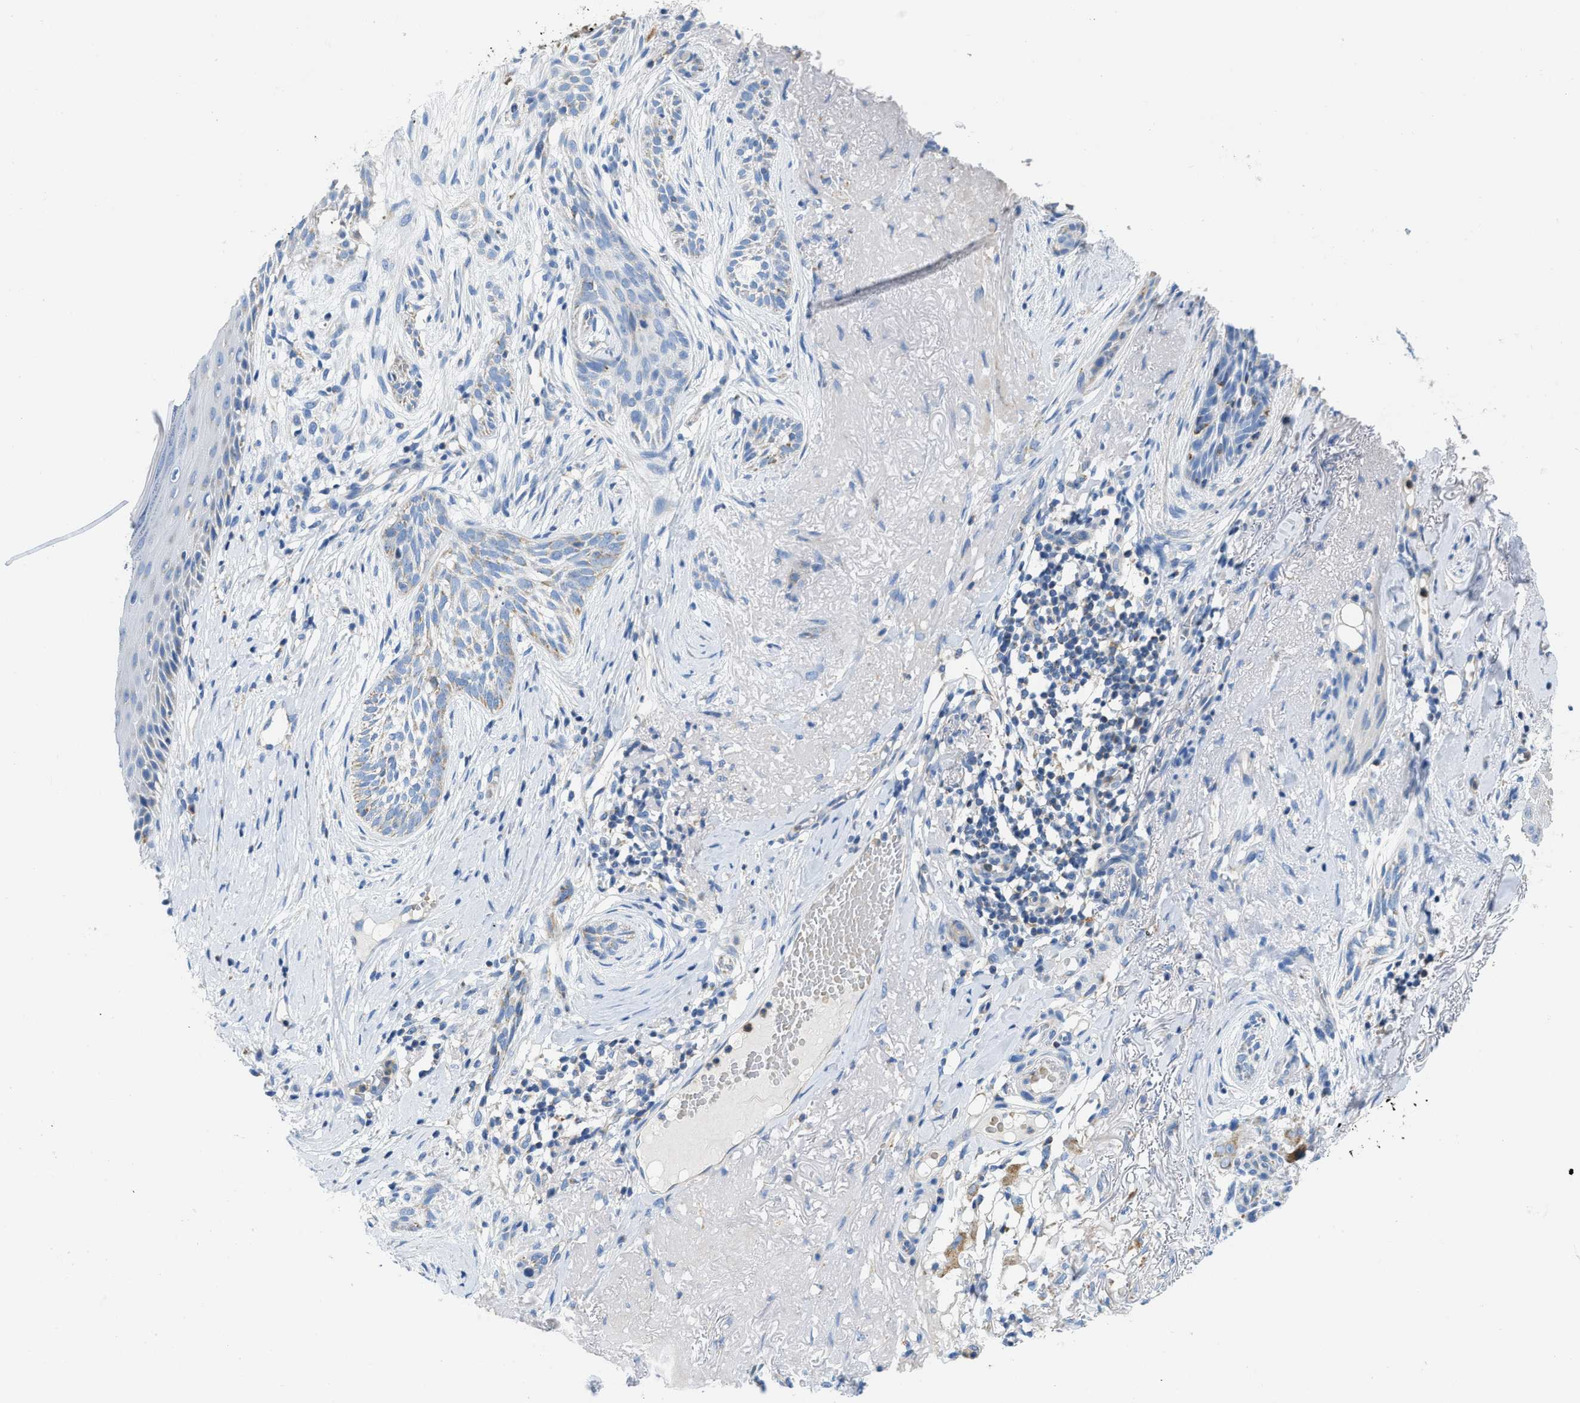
{"staining": {"intensity": "weak", "quantity": "<25%", "location": "cytoplasmic/membranous"}, "tissue": "skin cancer", "cell_type": "Tumor cells", "image_type": "cancer", "snomed": [{"axis": "morphology", "description": "Basal cell carcinoma"}, {"axis": "topography", "description": "Skin"}], "caption": "Basal cell carcinoma (skin) stained for a protein using immunohistochemistry displays no positivity tumor cells.", "gene": "SLC25A13", "patient": {"sex": "female", "age": 88}}